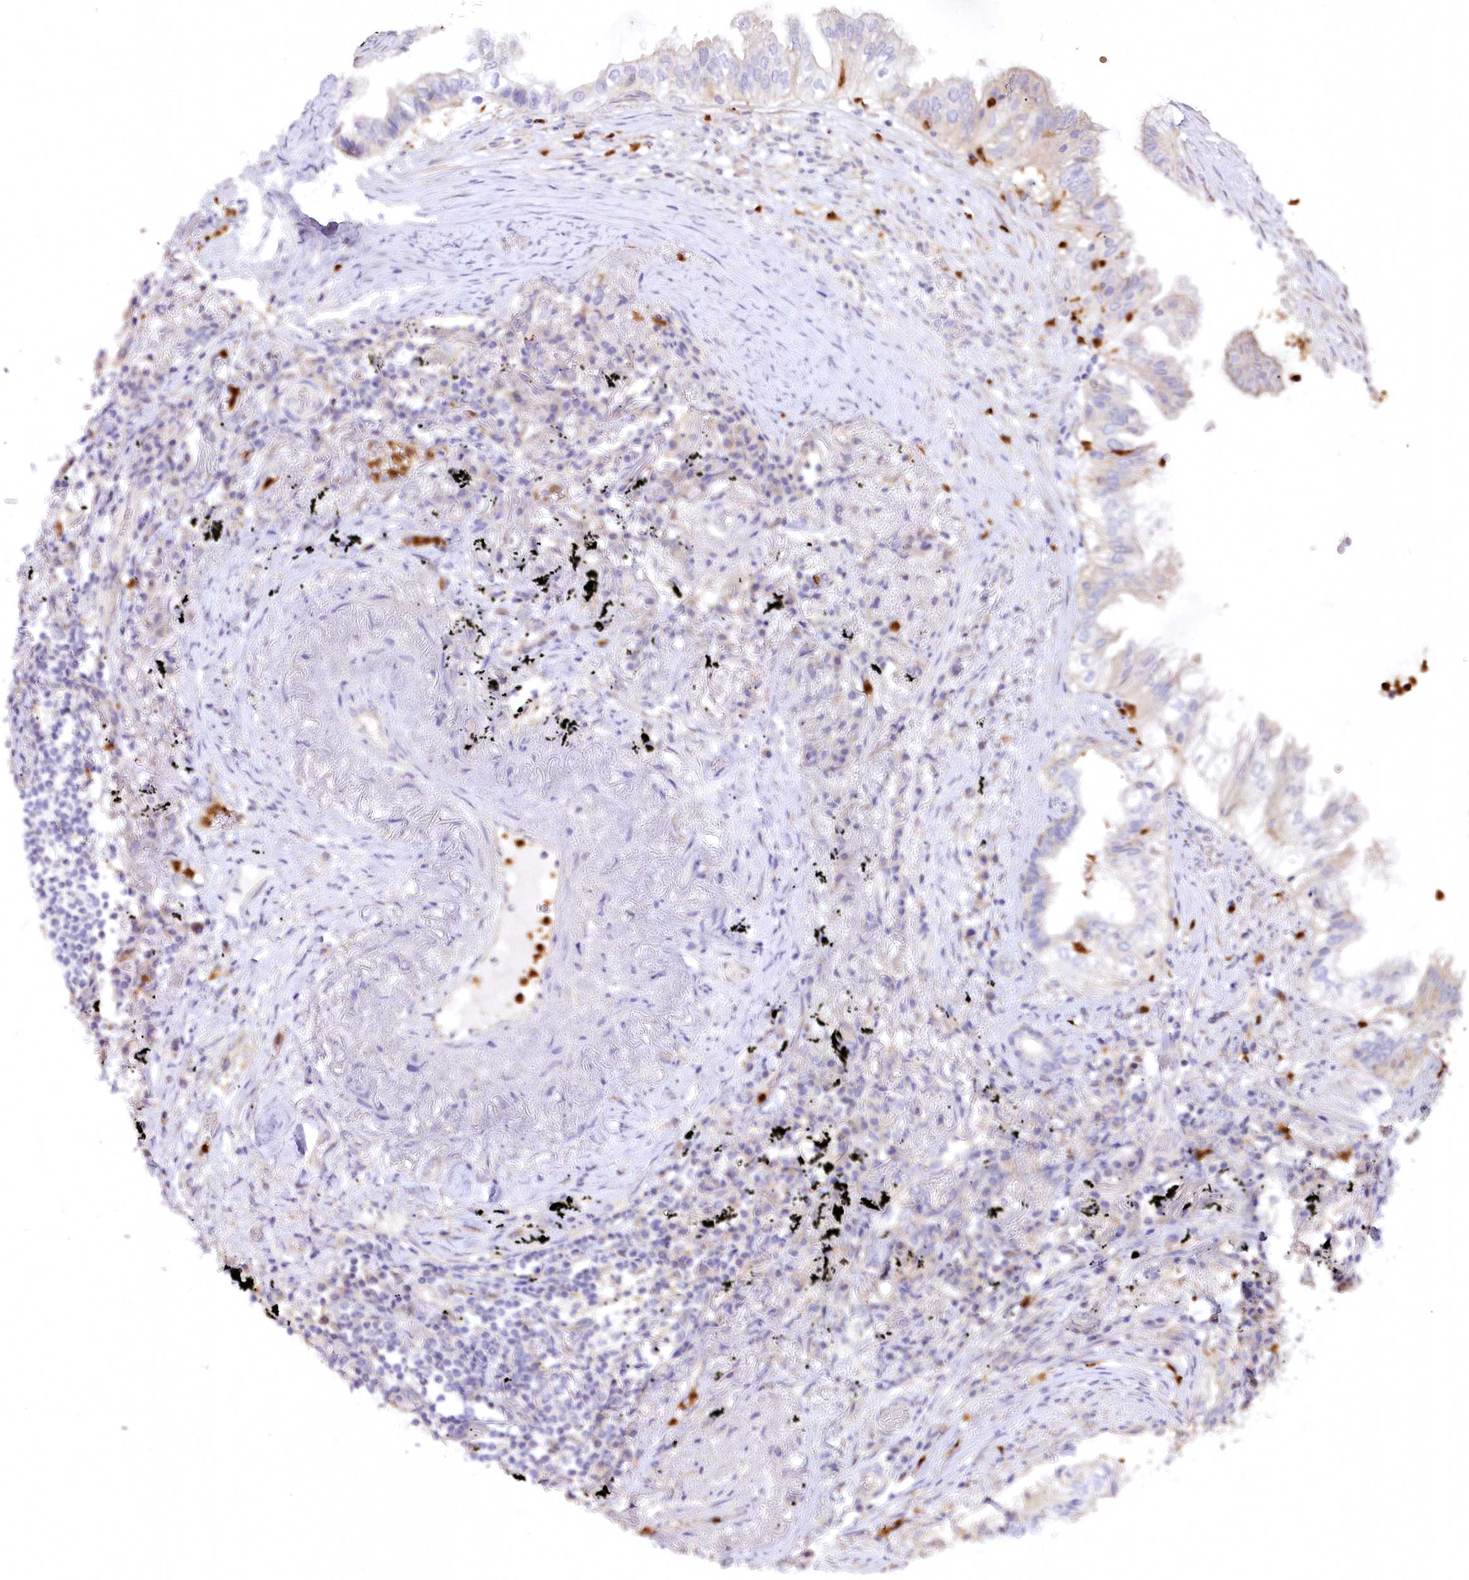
{"staining": {"intensity": "negative", "quantity": "none", "location": "none"}, "tissue": "lung cancer", "cell_type": "Tumor cells", "image_type": "cancer", "snomed": [{"axis": "morphology", "description": "Adenocarcinoma, NOS"}, {"axis": "topography", "description": "Lung"}], "caption": "A micrograph of lung adenocarcinoma stained for a protein demonstrates no brown staining in tumor cells.", "gene": "DPYD", "patient": {"sex": "female", "age": 70}}